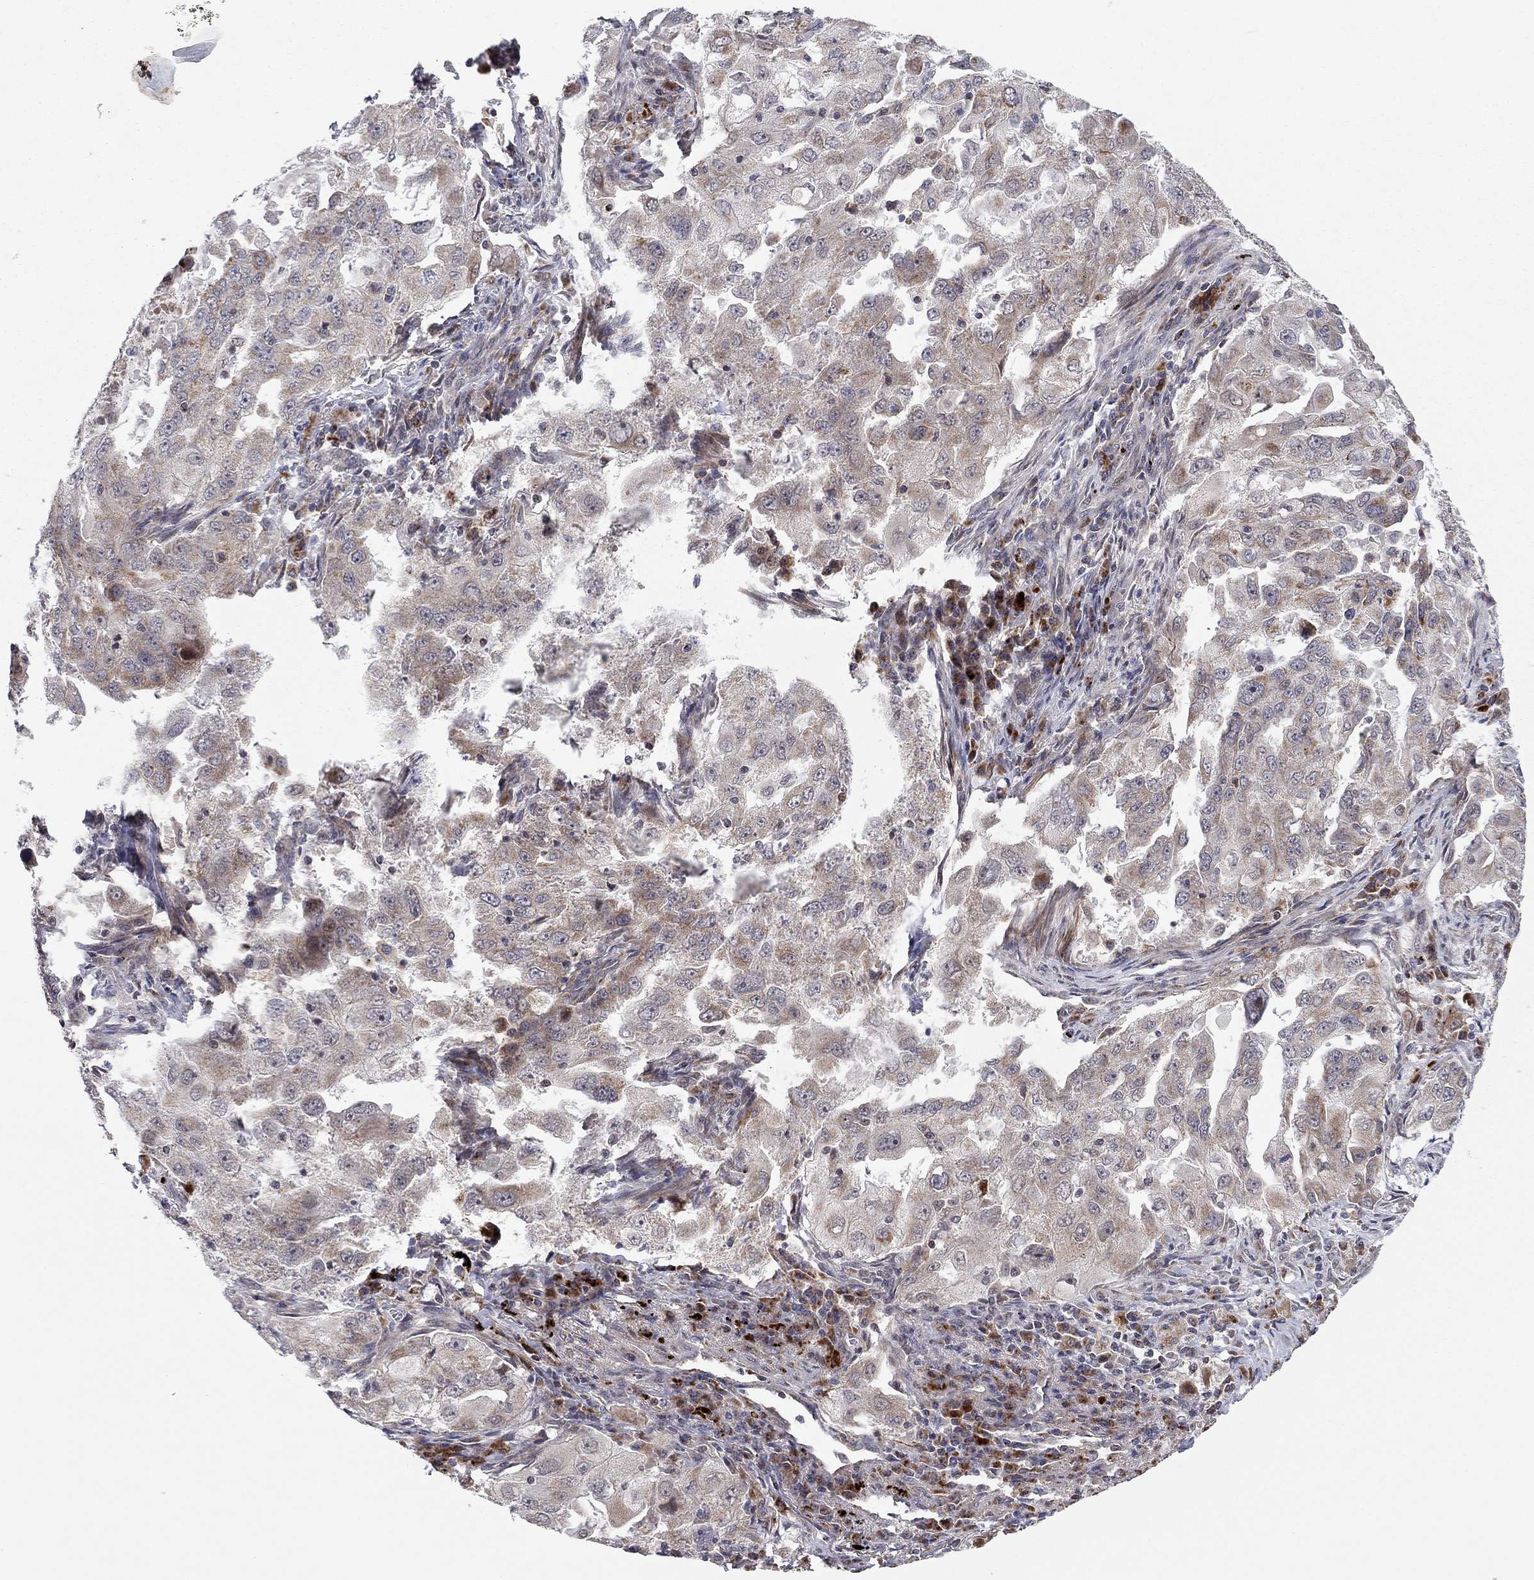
{"staining": {"intensity": "moderate", "quantity": "<25%", "location": "cytoplasmic/membranous"}, "tissue": "lung cancer", "cell_type": "Tumor cells", "image_type": "cancer", "snomed": [{"axis": "morphology", "description": "Adenocarcinoma, NOS"}, {"axis": "topography", "description": "Lung"}], "caption": "Brown immunohistochemical staining in lung cancer exhibits moderate cytoplasmic/membranous expression in about <25% of tumor cells.", "gene": "IDS", "patient": {"sex": "female", "age": 61}}